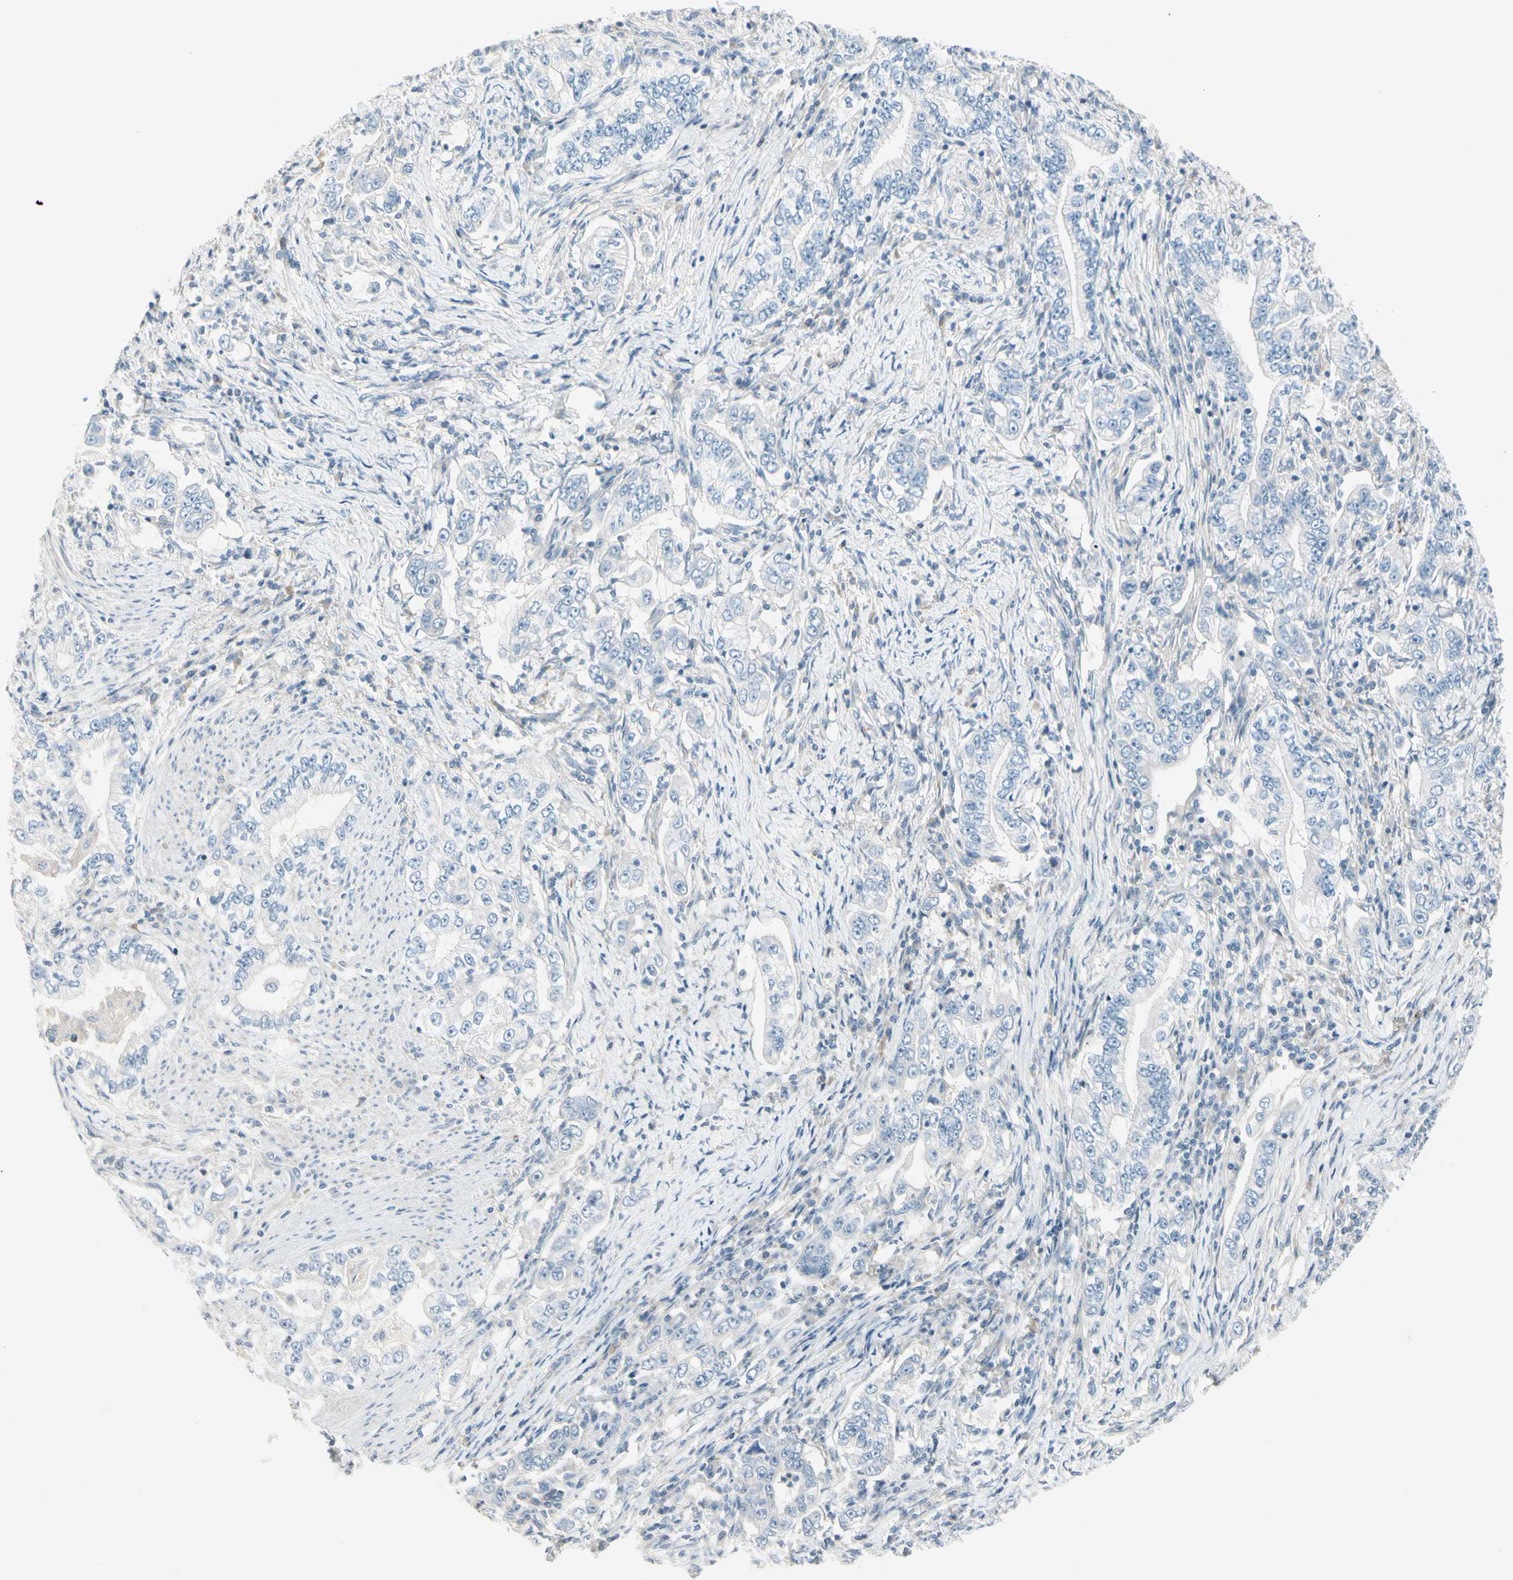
{"staining": {"intensity": "negative", "quantity": "none", "location": "none"}, "tissue": "stomach cancer", "cell_type": "Tumor cells", "image_type": "cancer", "snomed": [{"axis": "morphology", "description": "Adenocarcinoma, NOS"}, {"axis": "topography", "description": "Stomach, lower"}], "caption": "A high-resolution micrograph shows immunohistochemistry staining of stomach adenocarcinoma, which shows no significant positivity in tumor cells.", "gene": "CYP2E1", "patient": {"sex": "female", "age": 72}}